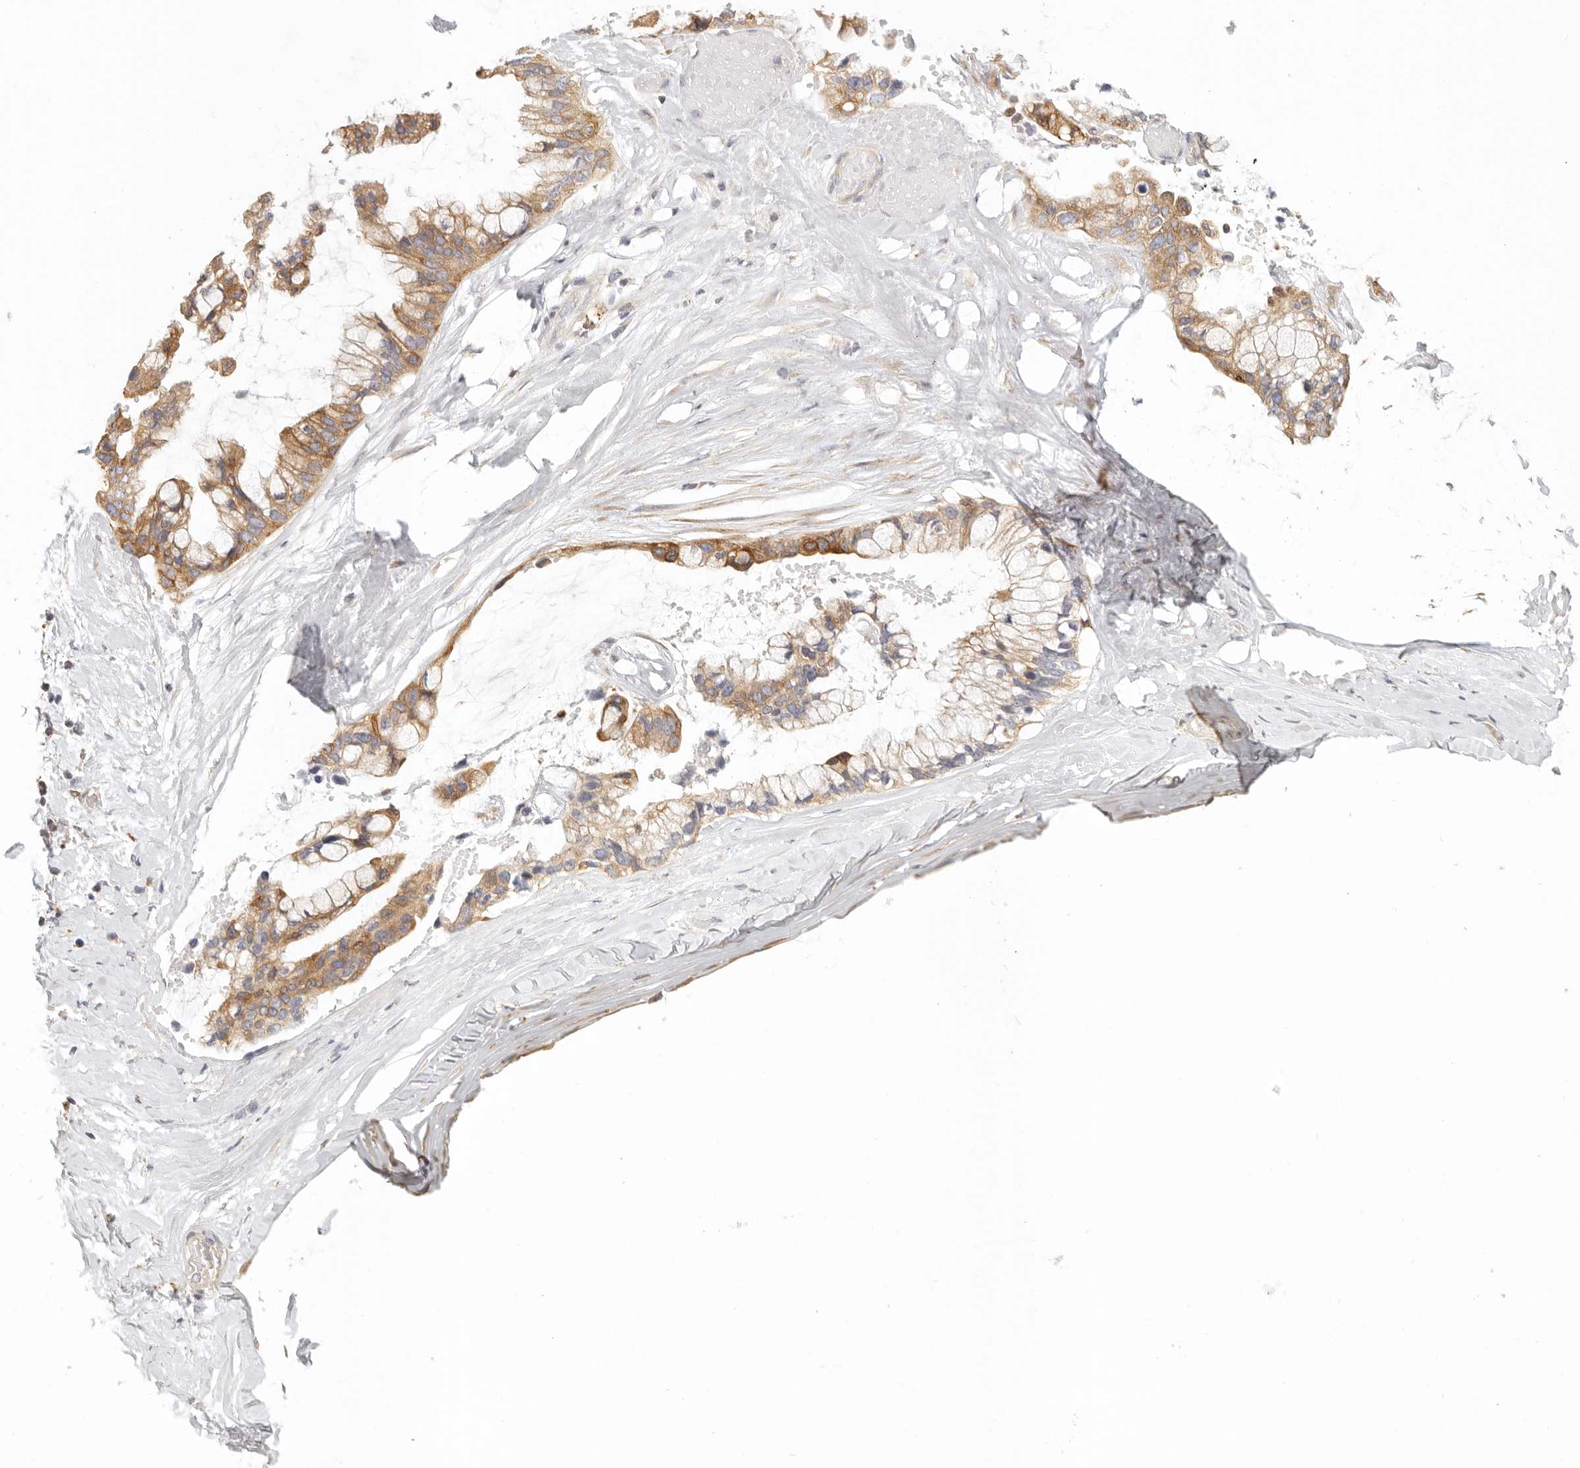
{"staining": {"intensity": "moderate", "quantity": ">75%", "location": "cytoplasmic/membranous"}, "tissue": "ovarian cancer", "cell_type": "Tumor cells", "image_type": "cancer", "snomed": [{"axis": "morphology", "description": "Cystadenocarcinoma, mucinous, NOS"}, {"axis": "topography", "description": "Ovary"}], "caption": "An image of mucinous cystadenocarcinoma (ovarian) stained for a protein shows moderate cytoplasmic/membranous brown staining in tumor cells.", "gene": "ANXA9", "patient": {"sex": "female", "age": 39}}